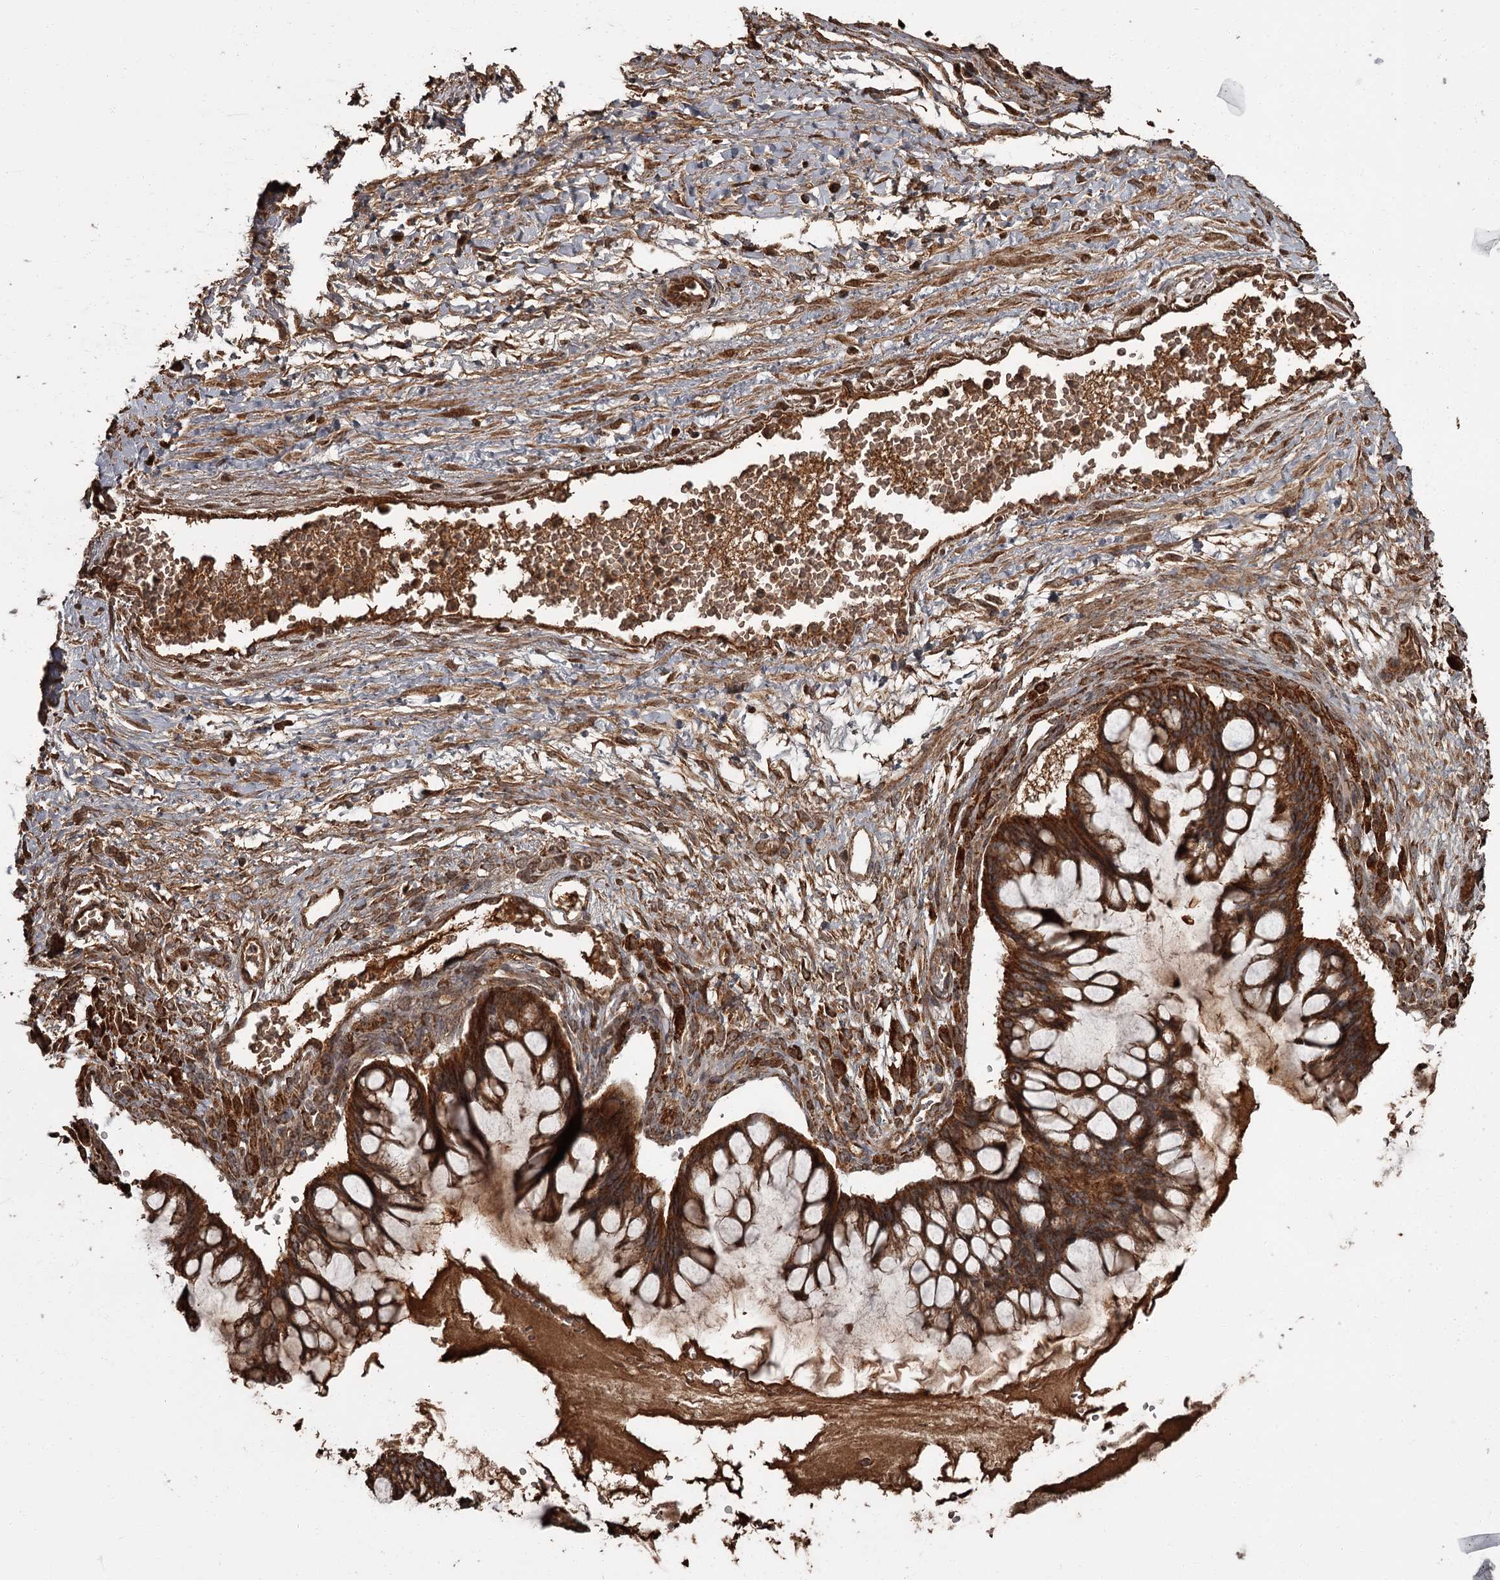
{"staining": {"intensity": "strong", "quantity": ">75%", "location": "cytoplasmic/membranous"}, "tissue": "ovarian cancer", "cell_type": "Tumor cells", "image_type": "cancer", "snomed": [{"axis": "morphology", "description": "Cystadenocarcinoma, mucinous, NOS"}, {"axis": "topography", "description": "Ovary"}], "caption": "High-power microscopy captured an immunohistochemistry (IHC) image of ovarian mucinous cystadenocarcinoma, revealing strong cytoplasmic/membranous expression in about >75% of tumor cells. (Stains: DAB in brown, nuclei in blue, Microscopy: brightfield microscopy at high magnification).", "gene": "THAP9", "patient": {"sex": "female", "age": 73}}